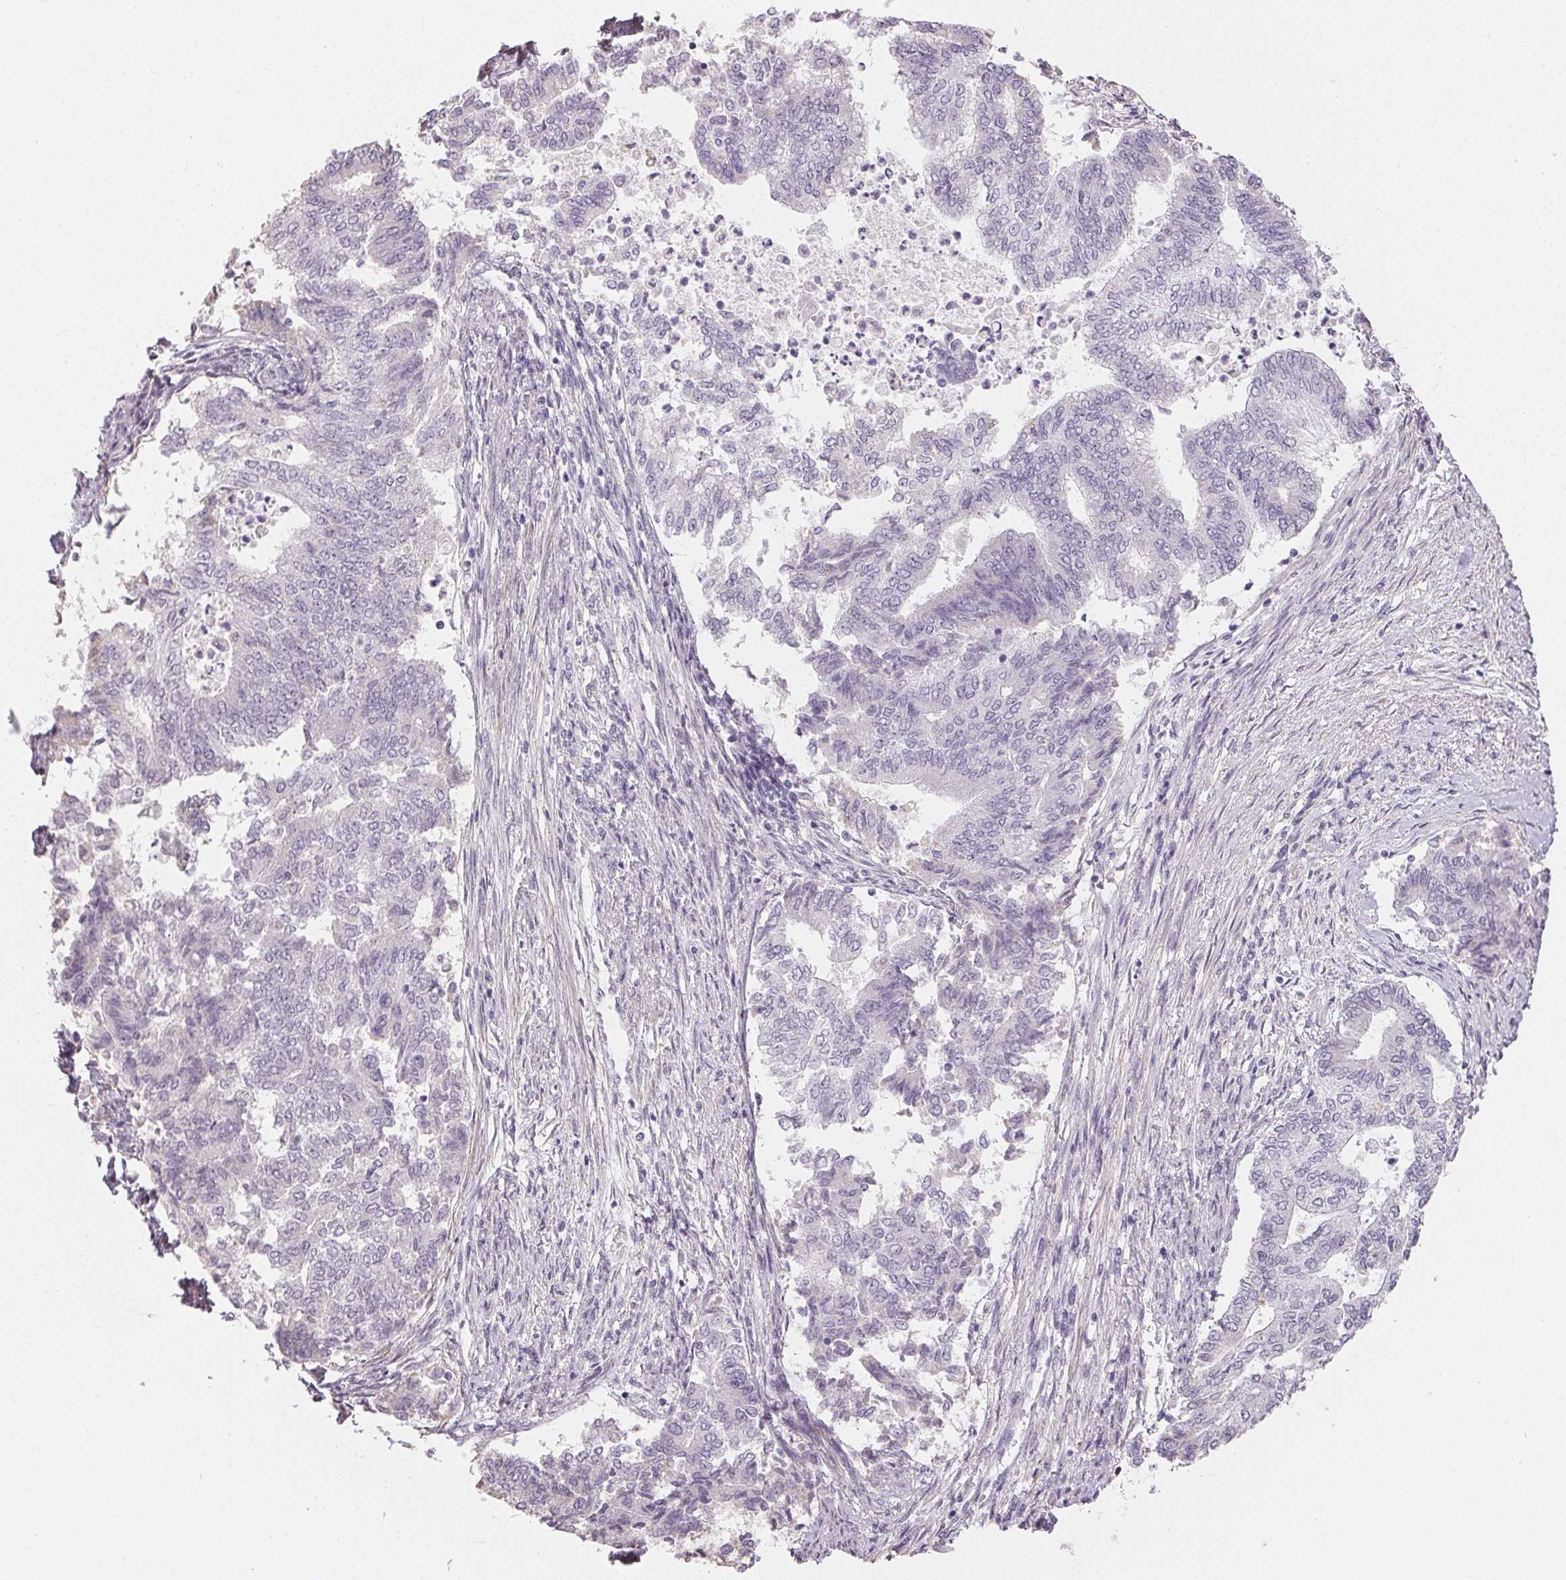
{"staining": {"intensity": "negative", "quantity": "none", "location": "none"}, "tissue": "endometrial cancer", "cell_type": "Tumor cells", "image_type": "cancer", "snomed": [{"axis": "morphology", "description": "Adenocarcinoma, NOS"}, {"axis": "topography", "description": "Endometrium"}], "caption": "Immunohistochemical staining of endometrial adenocarcinoma exhibits no significant staining in tumor cells.", "gene": "TMEM174", "patient": {"sex": "female", "age": 65}}